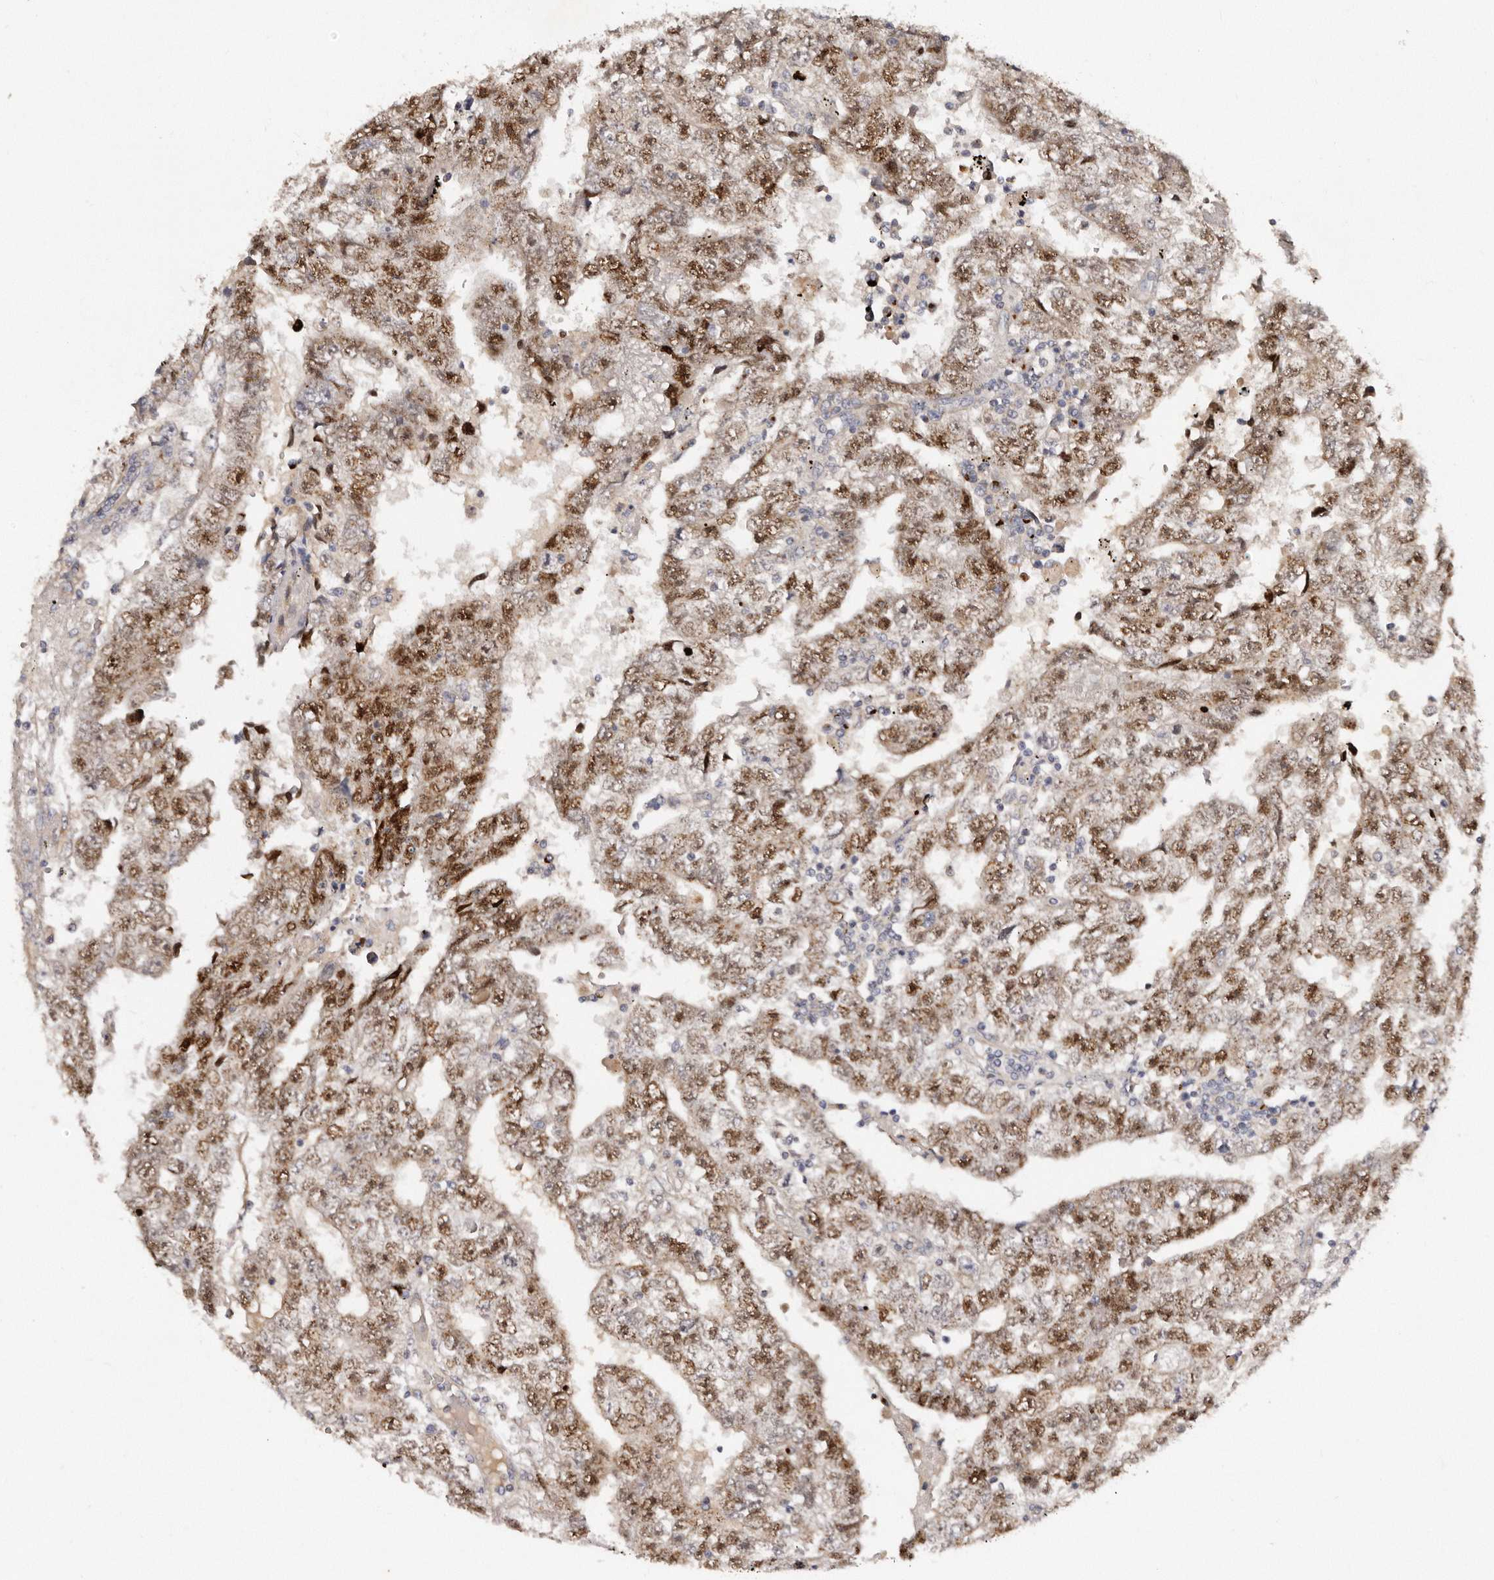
{"staining": {"intensity": "moderate", "quantity": ">75%", "location": "cytoplasmic/membranous,nuclear"}, "tissue": "testis cancer", "cell_type": "Tumor cells", "image_type": "cancer", "snomed": [{"axis": "morphology", "description": "Carcinoma, Embryonal, NOS"}, {"axis": "topography", "description": "Testis"}], "caption": "IHC image of testis cancer stained for a protein (brown), which displays medium levels of moderate cytoplasmic/membranous and nuclear positivity in approximately >75% of tumor cells.", "gene": "DACT2", "patient": {"sex": "male", "age": 25}}